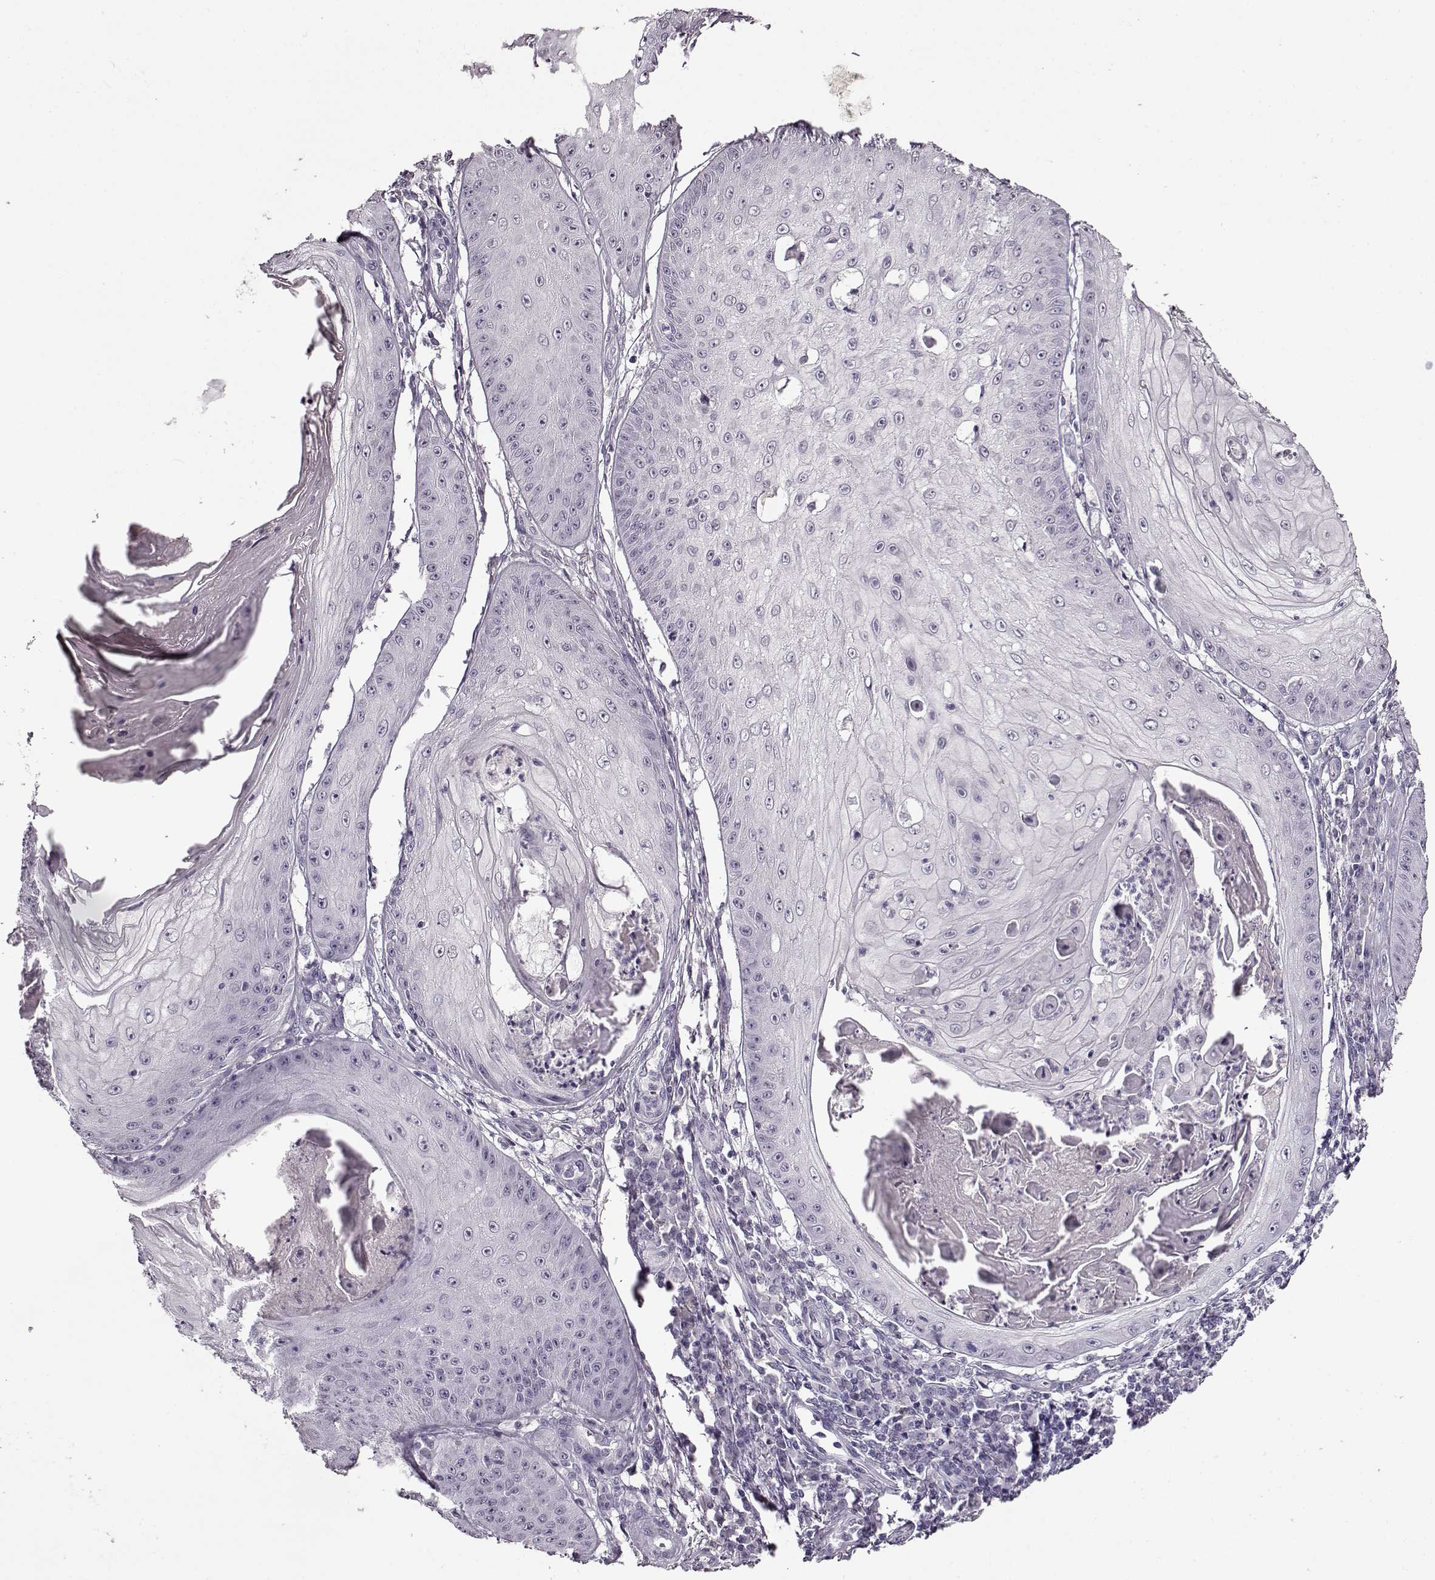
{"staining": {"intensity": "negative", "quantity": "none", "location": "none"}, "tissue": "skin cancer", "cell_type": "Tumor cells", "image_type": "cancer", "snomed": [{"axis": "morphology", "description": "Squamous cell carcinoma, NOS"}, {"axis": "topography", "description": "Skin"}], "caption": "The photomicrograph reveals no staining of tumor cells in skin cancer (squamous cell carcinoma).", "gene": "FSHB", "patient": {"sex": "male", "age": 70}}